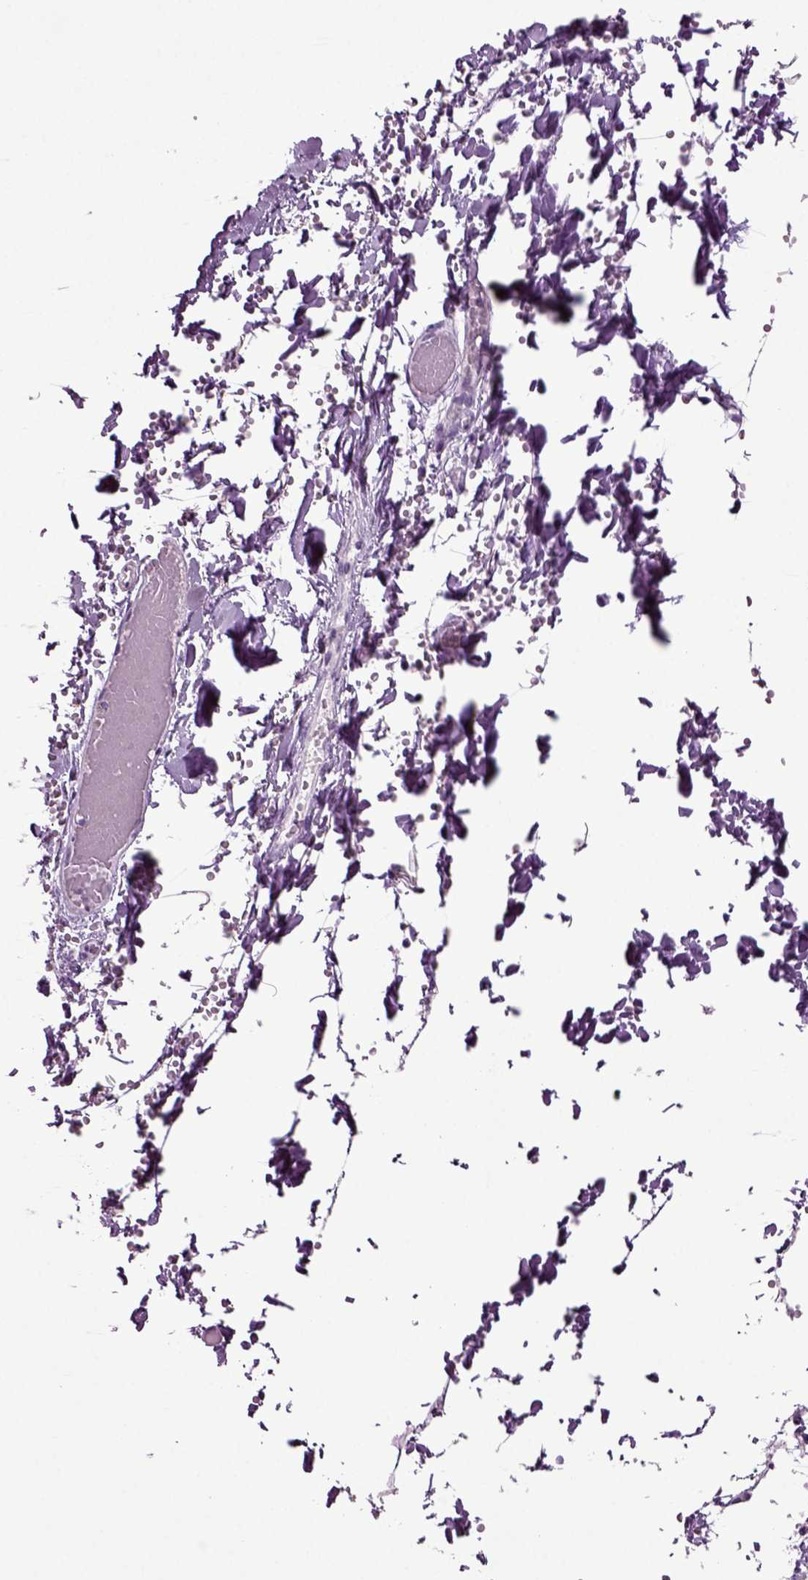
{"staining": {"intensity": "negative", "quantity": "none", "location": "none"}, "tissue": "salivary gland", "cell_type": "Glandular cells", "image_type": "normal", "snomed": [{"axis": "morphology", "description": "Normal tissue, NOS"}, {"axis": "topography", "description": "Salivary gland"}, {"axis": "topography", "description": "Peripheral nerve tissue"}], "caption": "Protein analysis of unremarkable salivary gland displays no significant expression in glandular cells.", "gene": "SLC17A6", "patient": {"sex": "male", "age": 71}}